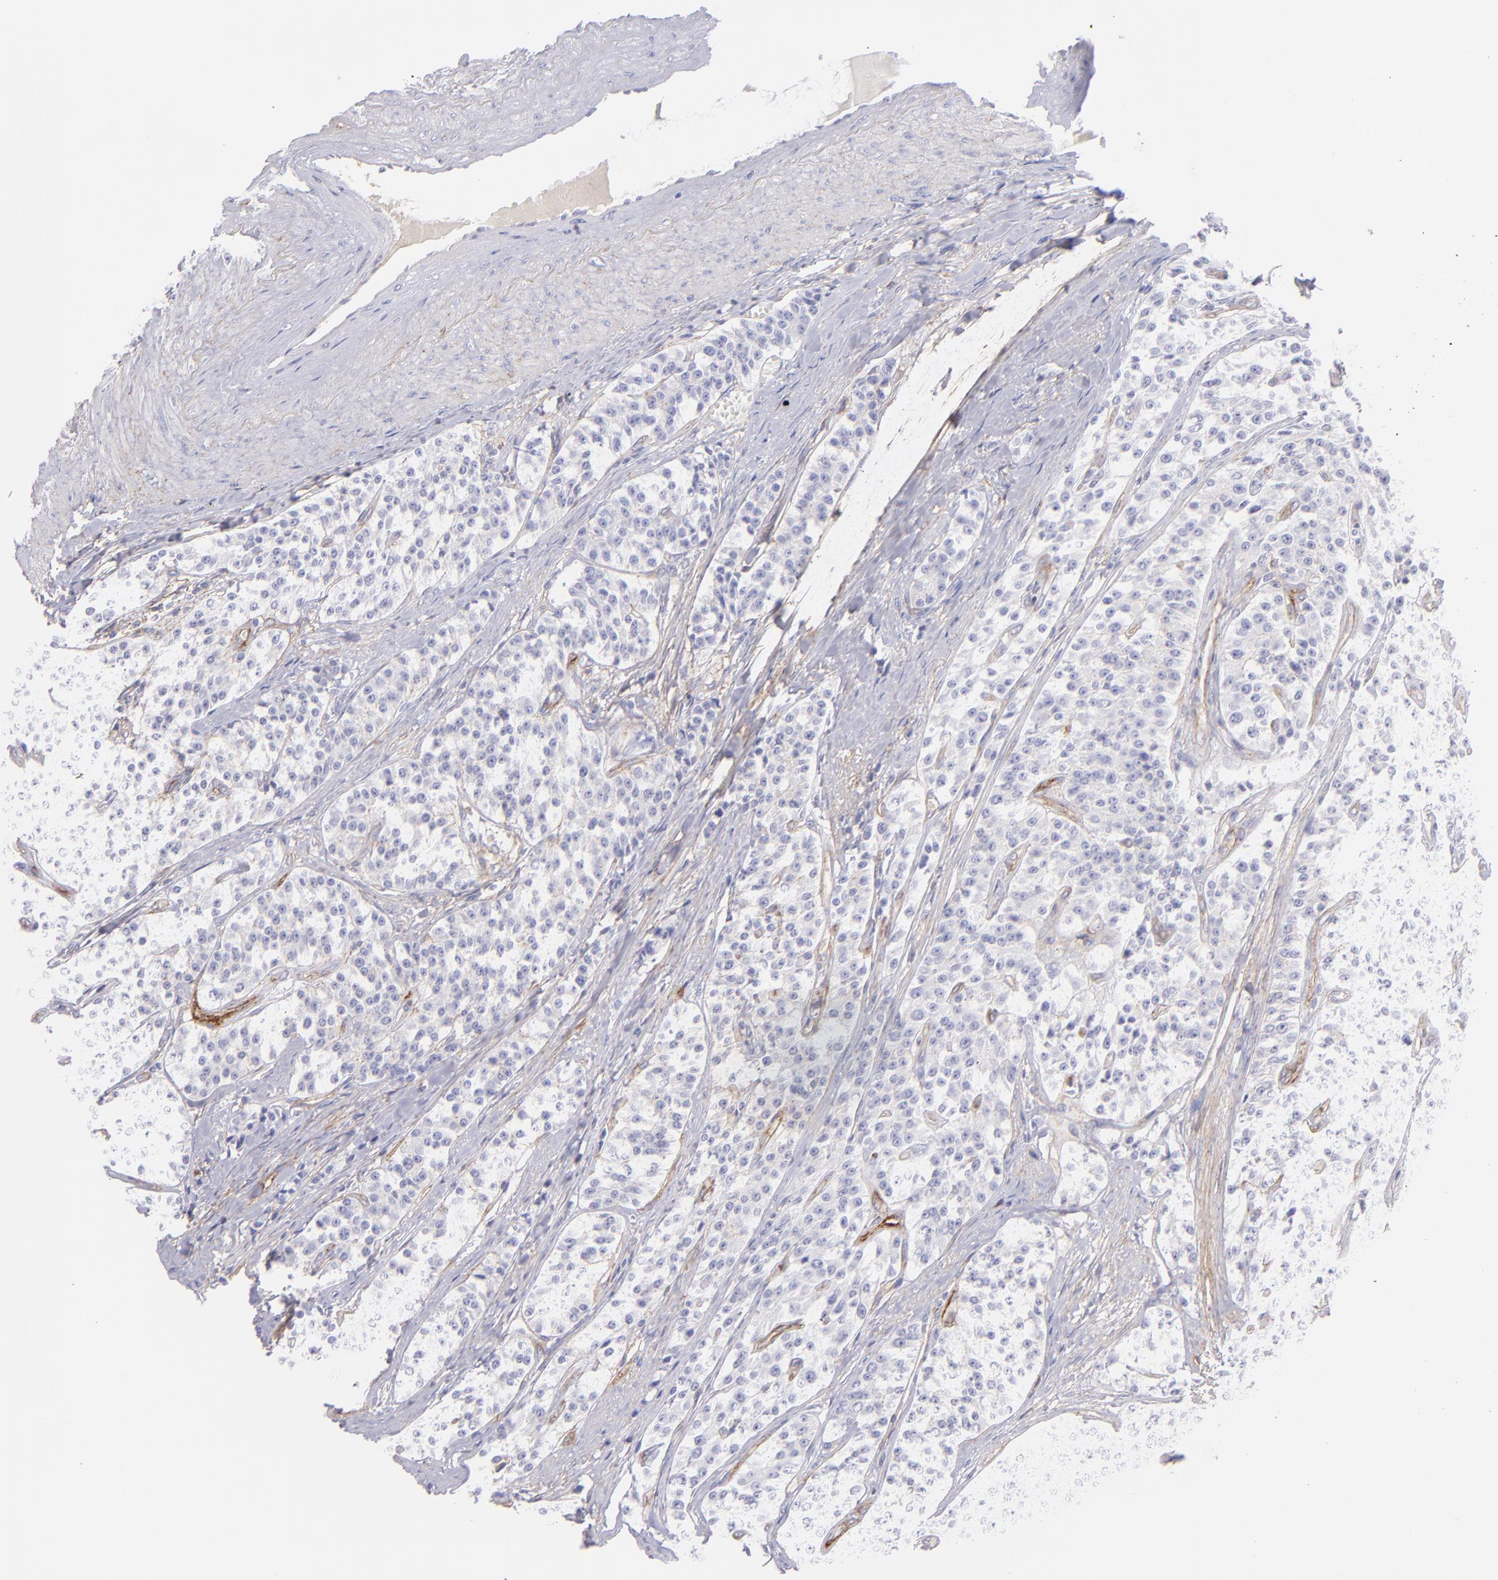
{"staining": {"intensity": "negative", "quantity": "none", "location": "none"}, "tissue": "carcinoid", "cell_type": "Tumor cells", "image_type": "cancer", "snomed": [{"axis": "morphology", "description": "Carcinoid, malignant, NOS"}, {"axis": "topography", "description": "Stomach"}], "caption": "Immunohistochemical staining of human malignant carcinoid exhibits no significant positivity in tumor cells.", "gene": "CD81", "patient": {"sex": "female", "age": 76}}